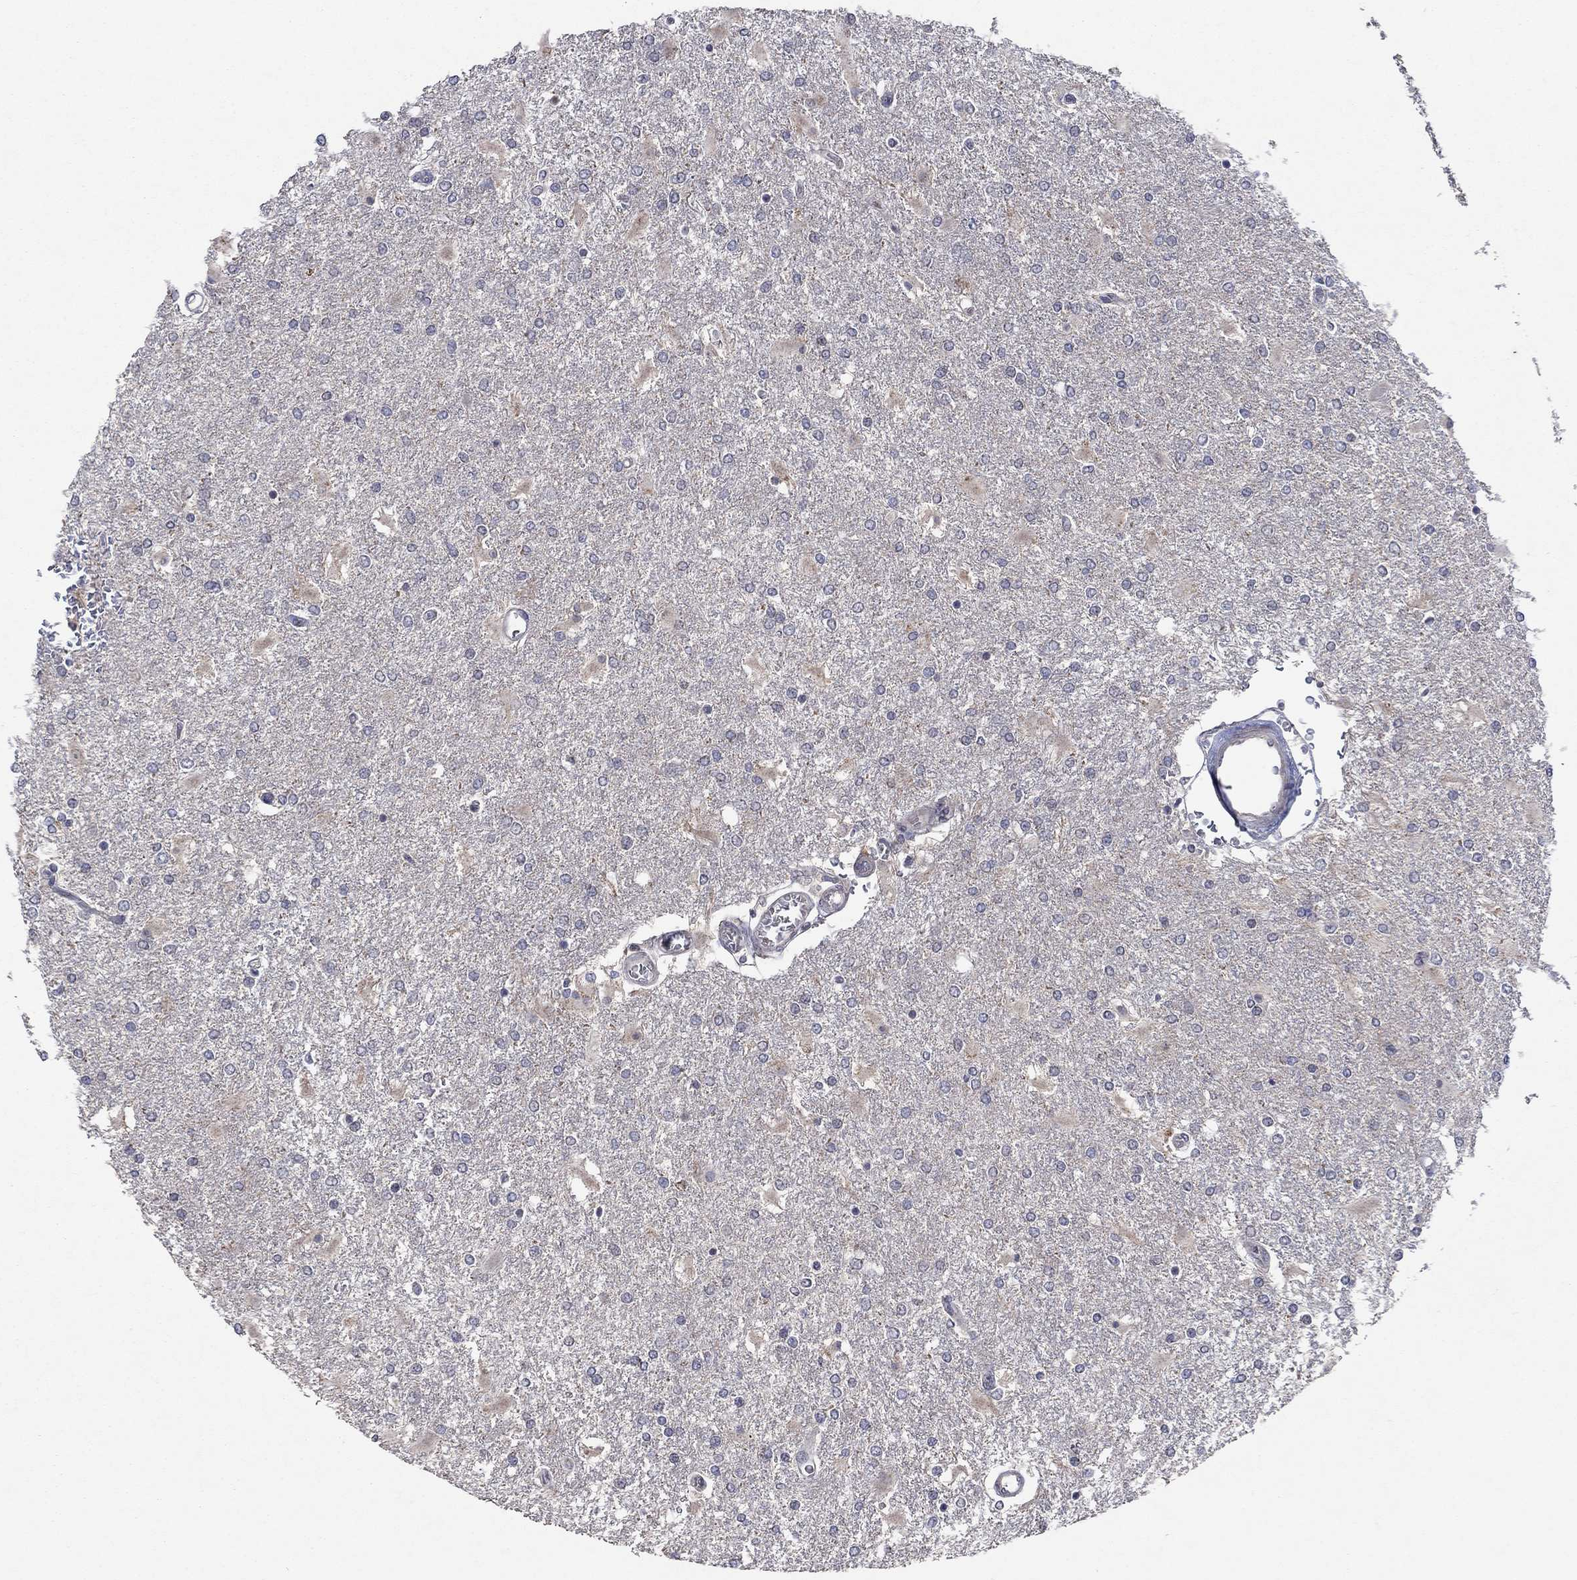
{"staining": {"intensity": "negative", "quantity": "none", "location": "none"}, "tissue": "glioma", "cell_type": "Tumor cells", "image_type": "cancer", "snomed": [{"axis": "morphology", "description": "Glioma, malignant, High grade"}, {"axis": "topography", "description": "Cerebral cortex"}], "caption": "A histopathology image of glioma stained for a protein shows no brown staining in tumor cells.", "gene": "IL4", "patient": {"sex": "male", "age": 79}}